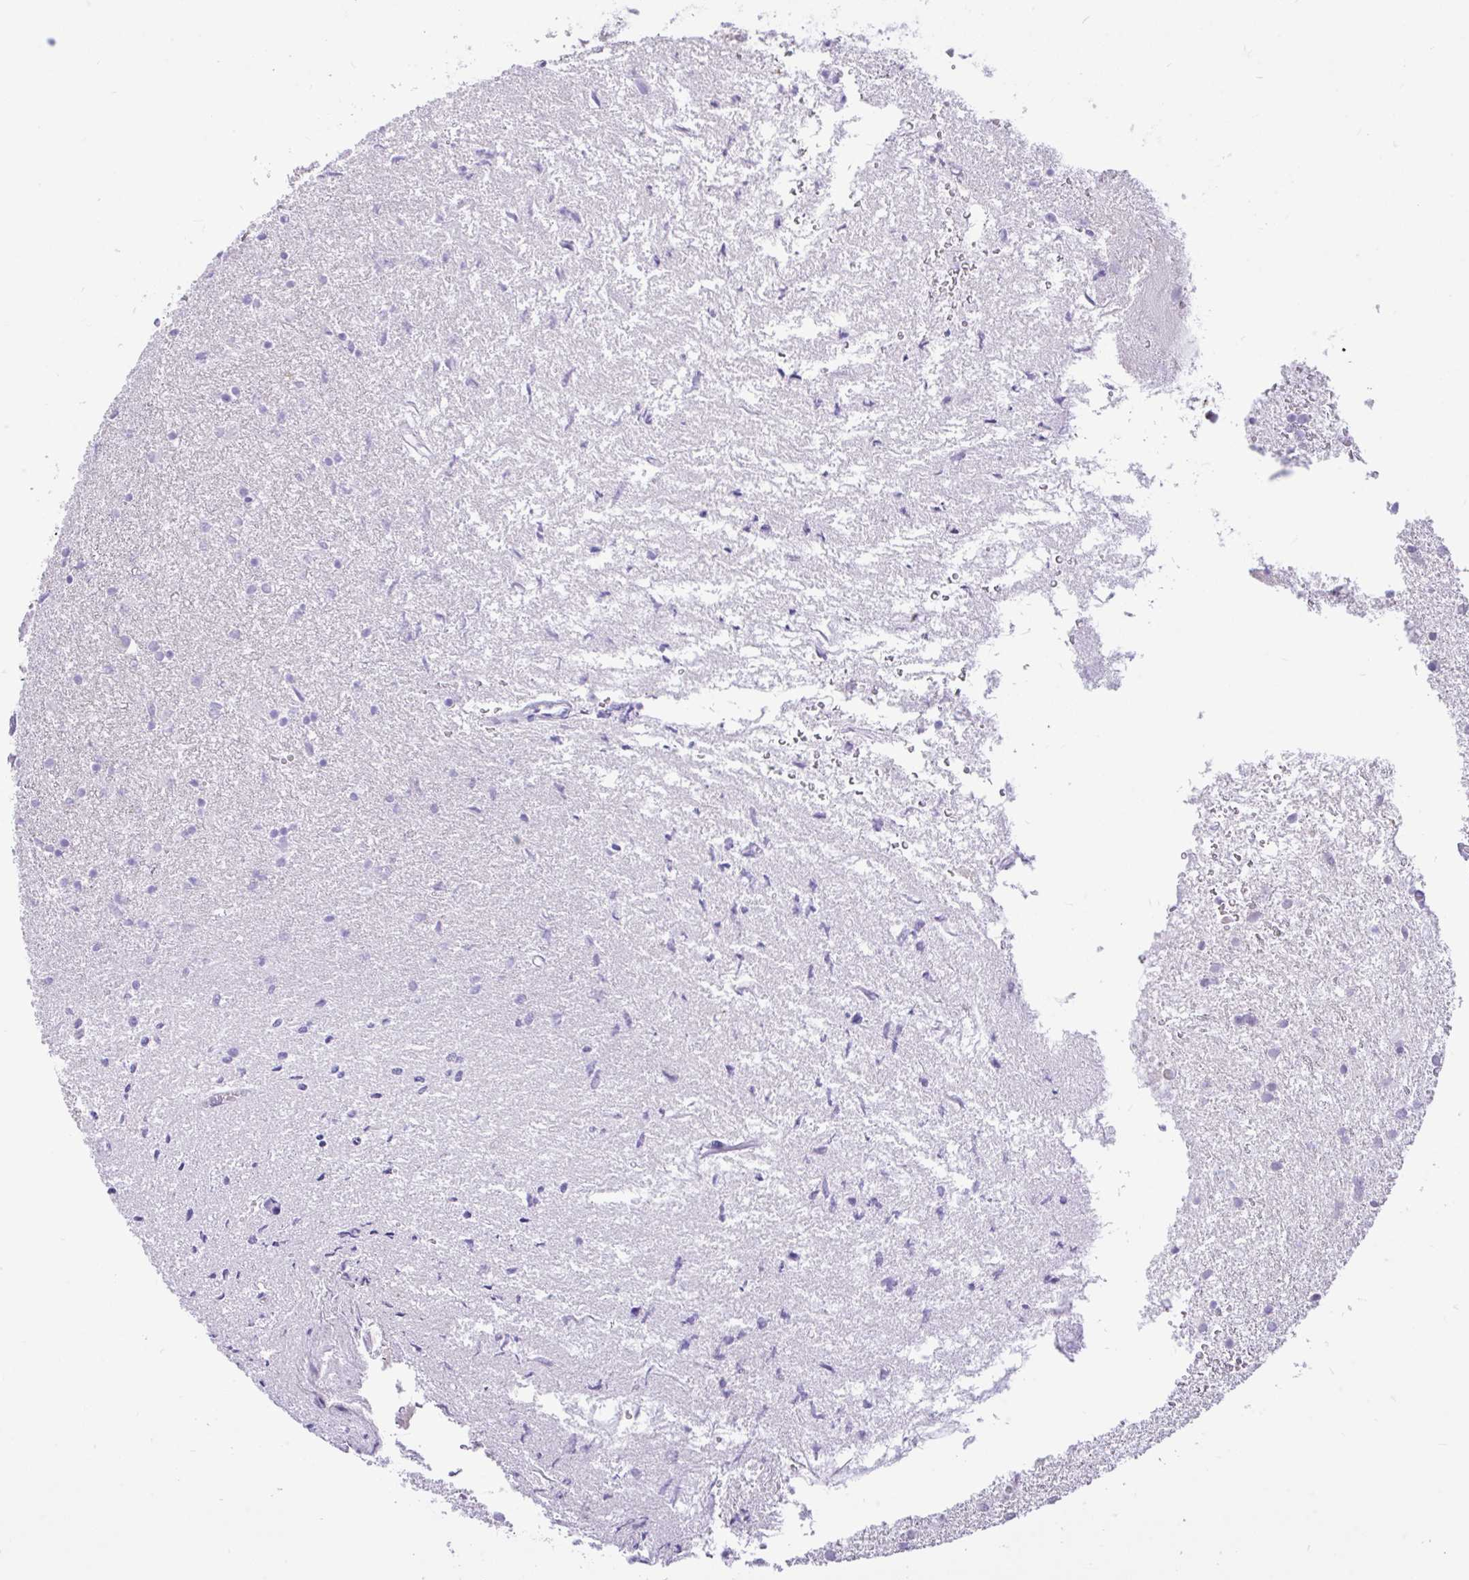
{"staining": {"intensity": "negative", "quantity": "none", "location": "none"}, "tissue": "glioma", "cell_type": "Tumor cells", "image_type": "cancer", "snomed": [{"axis": "morphology", "description": "Glioma, malignant, High grade"}, {"axis": "topography", "description": "Brain"}], "caption": "This is an immunohistochemistry image of glioma. There is no positivity in tumor cells.", "gene": "REEP1", "patient": {"sex": "female", "age": 50}}